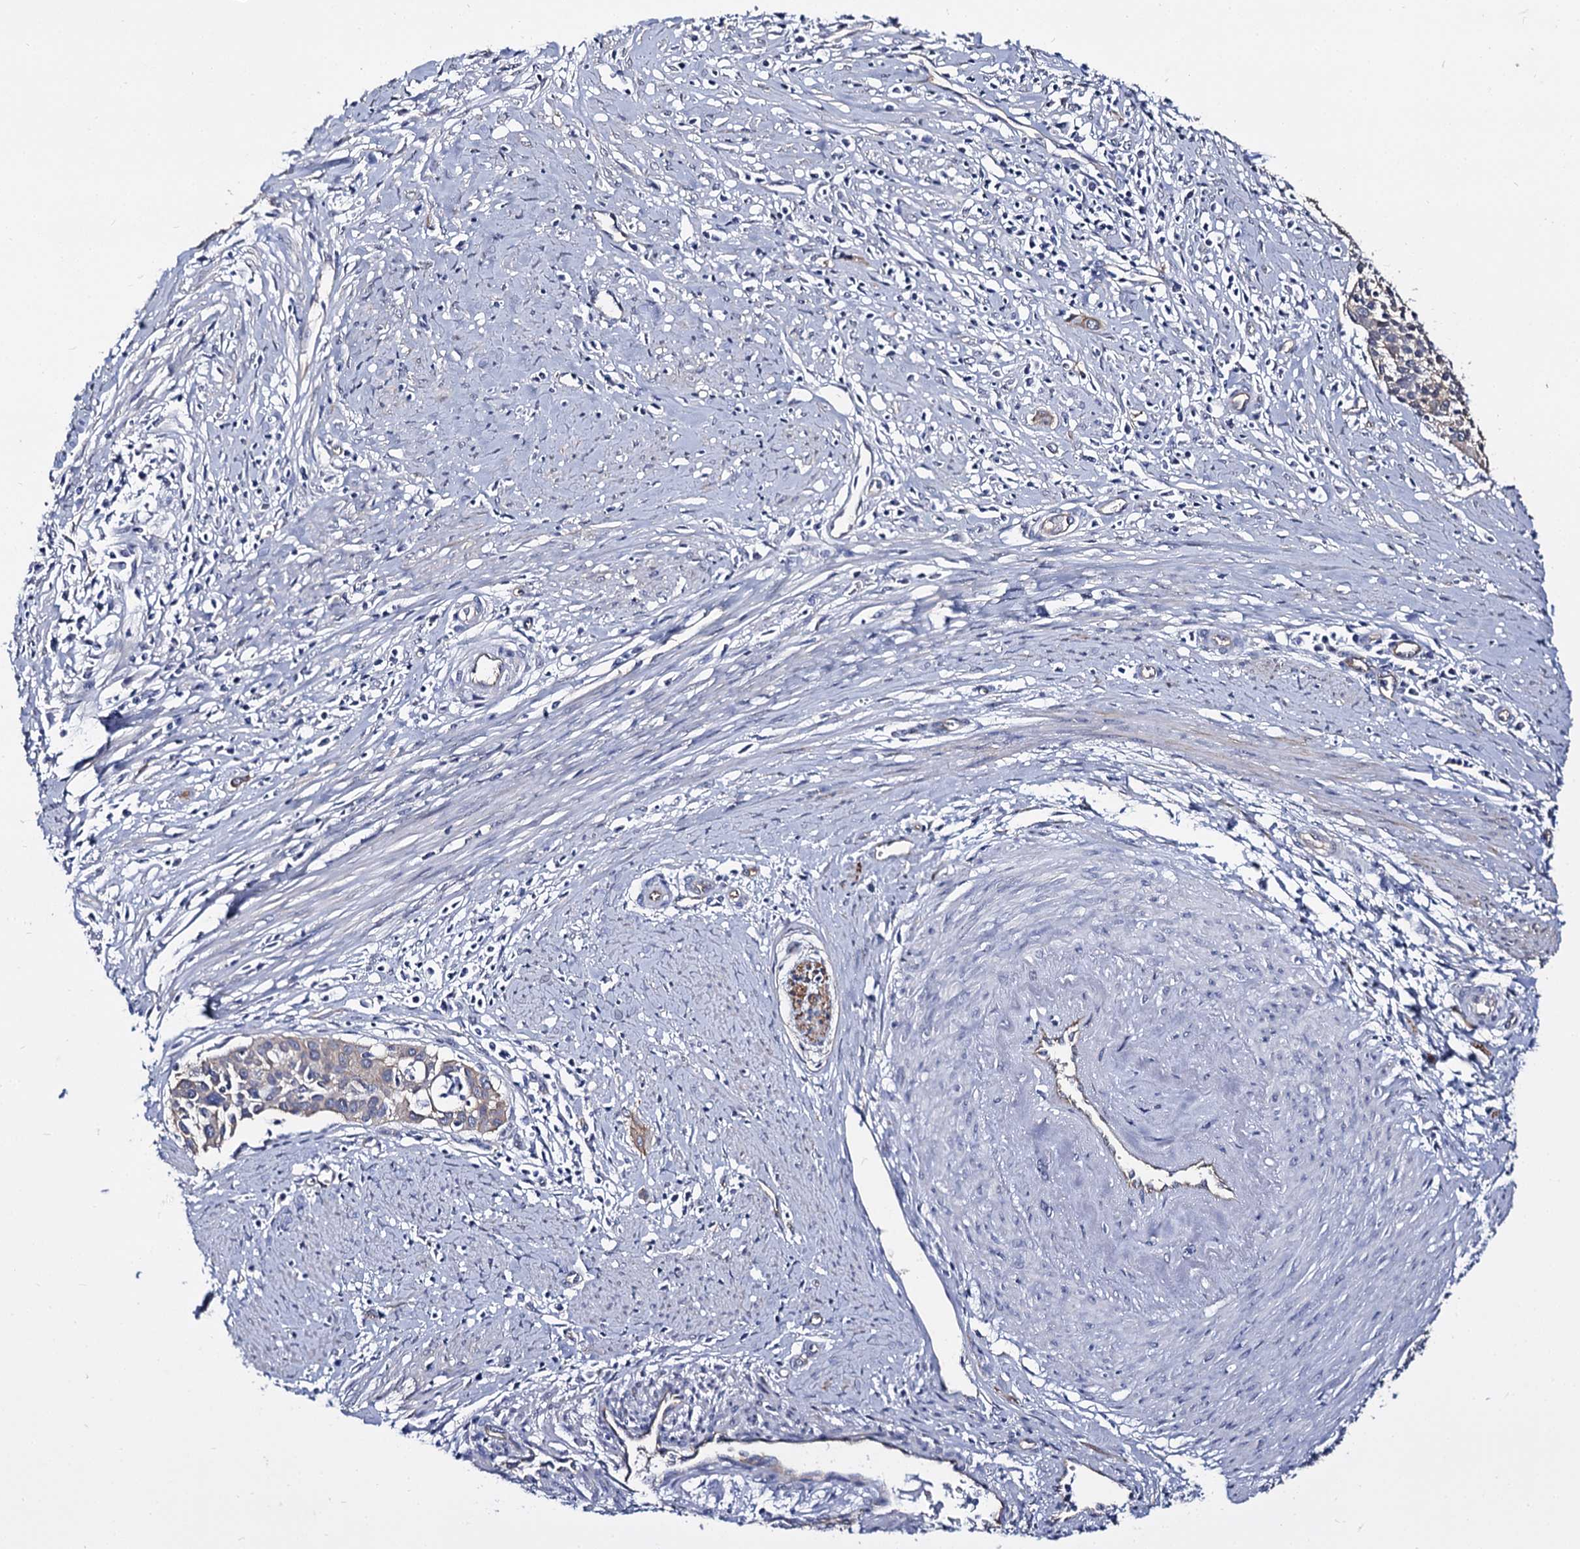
{"staining": {"intensity": "negative", "quantity": "none", "location": "none"}, "tissue": "cervical cancer", "cell_type": "Tumor cells", "image_type": "cancer", "snomed": [{"axis": "morphology", "description": "Squamous cell carcinoma, NOS"}, {"axis": "topography", "description": "Cervix"}], "caption": "Squamous cell carcinoma (cervical) was stained to show a protein in brown. There is no significant staining in tumor cells.", "gene": "CBFB", "patient": {"sex": "female", "age": 34}}